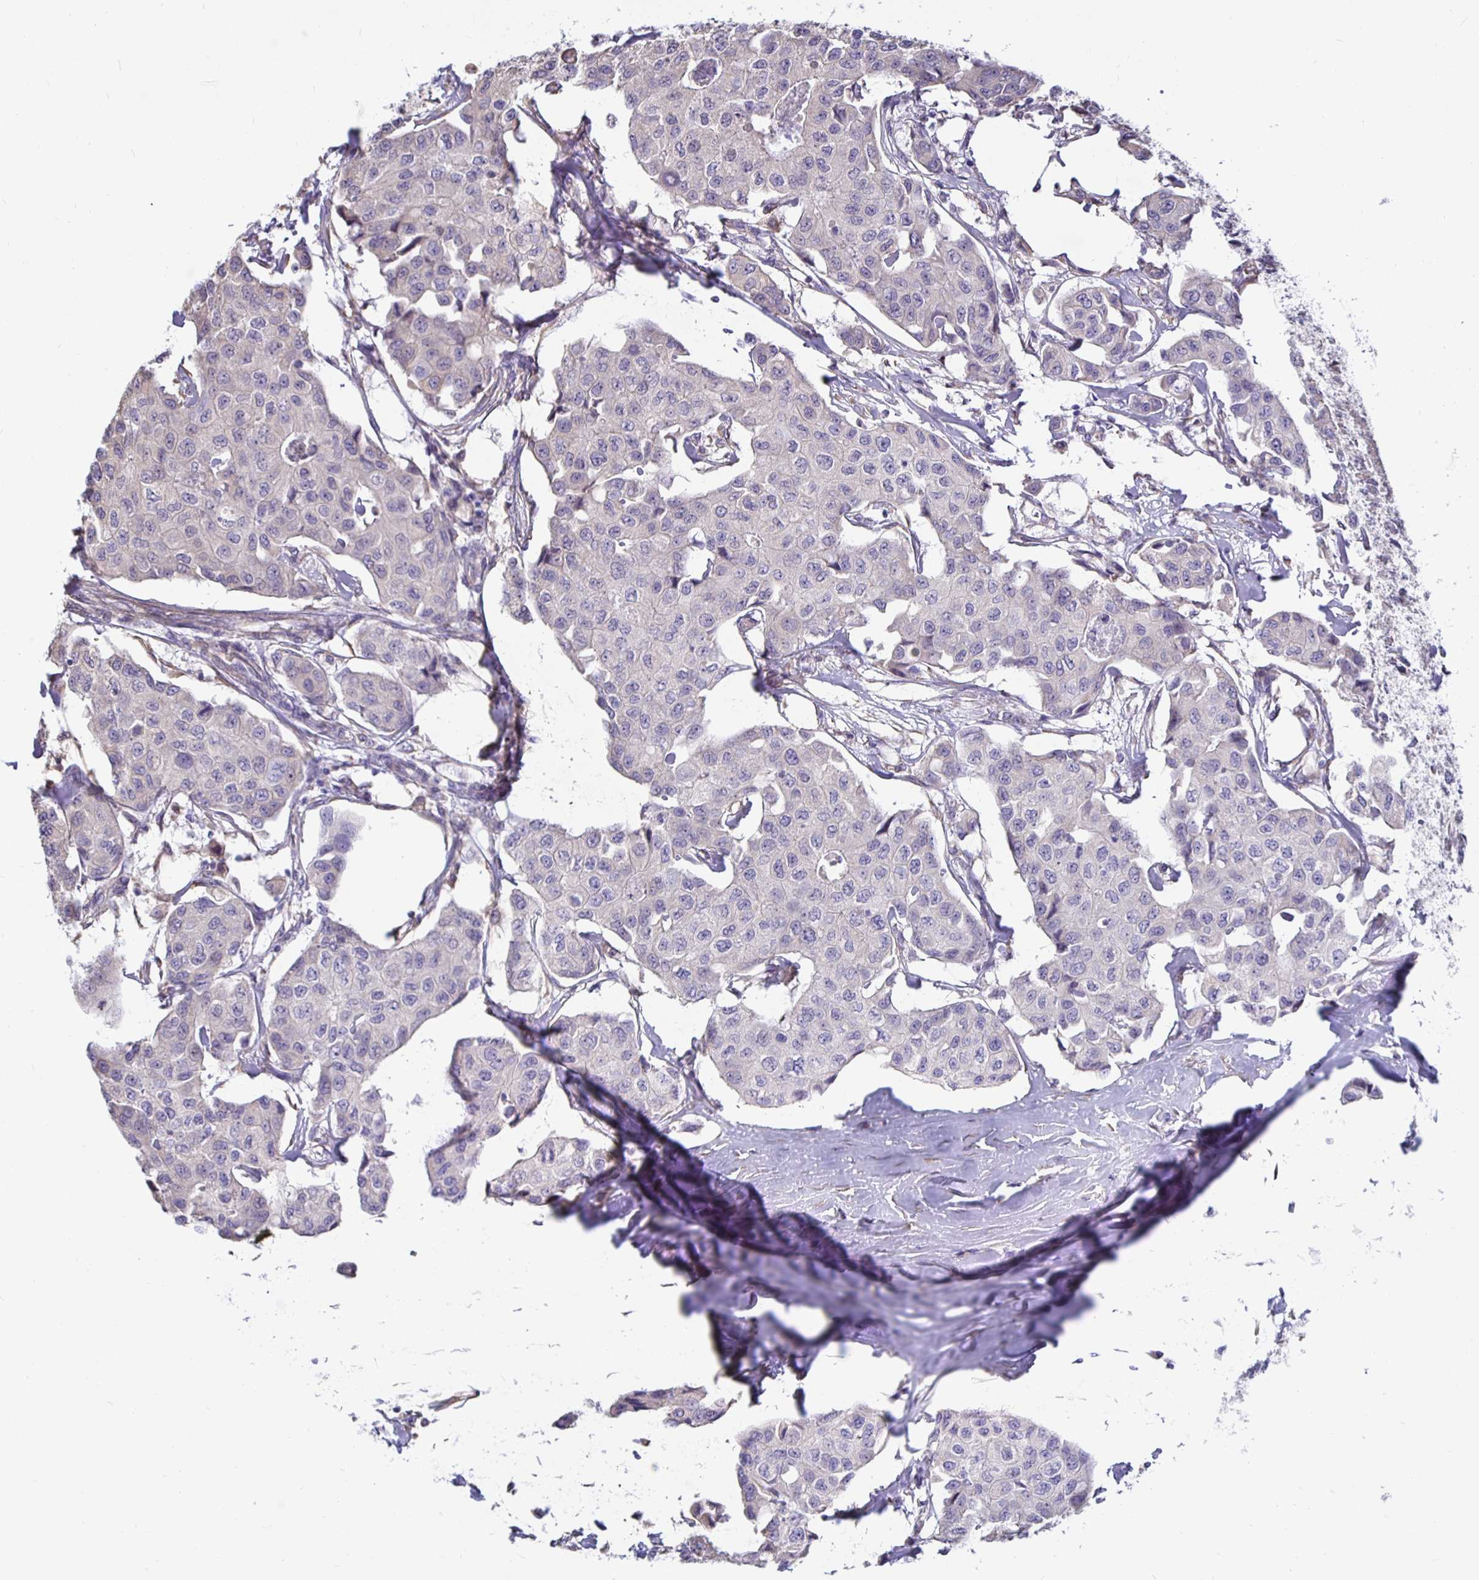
{"staining": {"intensity": "negative", "quantity": "none", "location": "none"}, "tissue": "breast cancer", "cell_type": "Tumor cells", "image_type": "cancer", "snomed": [{"axis": "morphology", "description": "Duct carcinoma"}, {"axis": "topography", "description": "Breast"}, {"axis": "topography", "description": "Lymph node"}], "caption": "Tumor cells are negative for brown protein staining in breast cancer. Nuclei are stained in blue.", "gene": "DNAI2", "patient": {"sex": "female", "age": 80}}